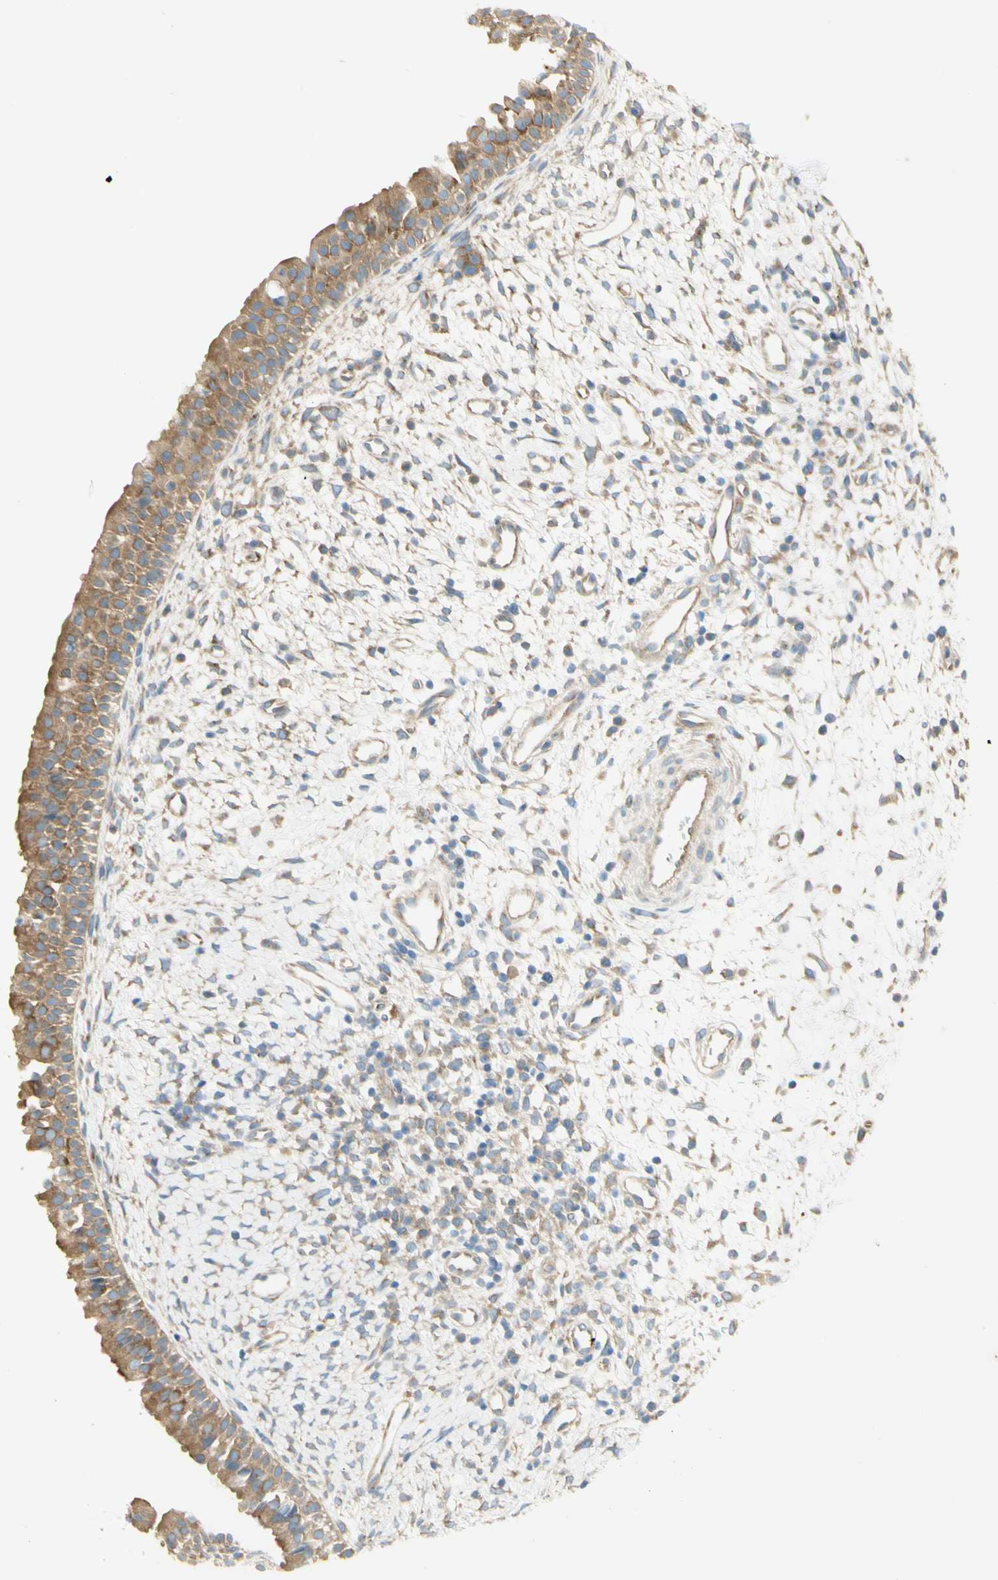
{"staining": {"intensity": "weak", "quantity": ">75%", "location": "cytoplasmic/membranous"}, "tissue": "nasopharynx", "cell_type": "Respiratory epithelial cells", "image_type": "normal", "snomed": [{"axis": "morphology", "description": "Normal tissue, NOS"}, {"axis": "topography", "description": "Nasopharynx"}], "caption": "A histopathology image of nasopharynx stained for a protein exhibits weak cytoplasmic/membranous brown staining in respiratory epithelial cells. (DAB (3,3'-diaminobenzidine) IHC, brown staining for protein, blue staining for nuclei).", "gene": "DYNC1H1", "patient": {"sex": "male", "age": 22}}